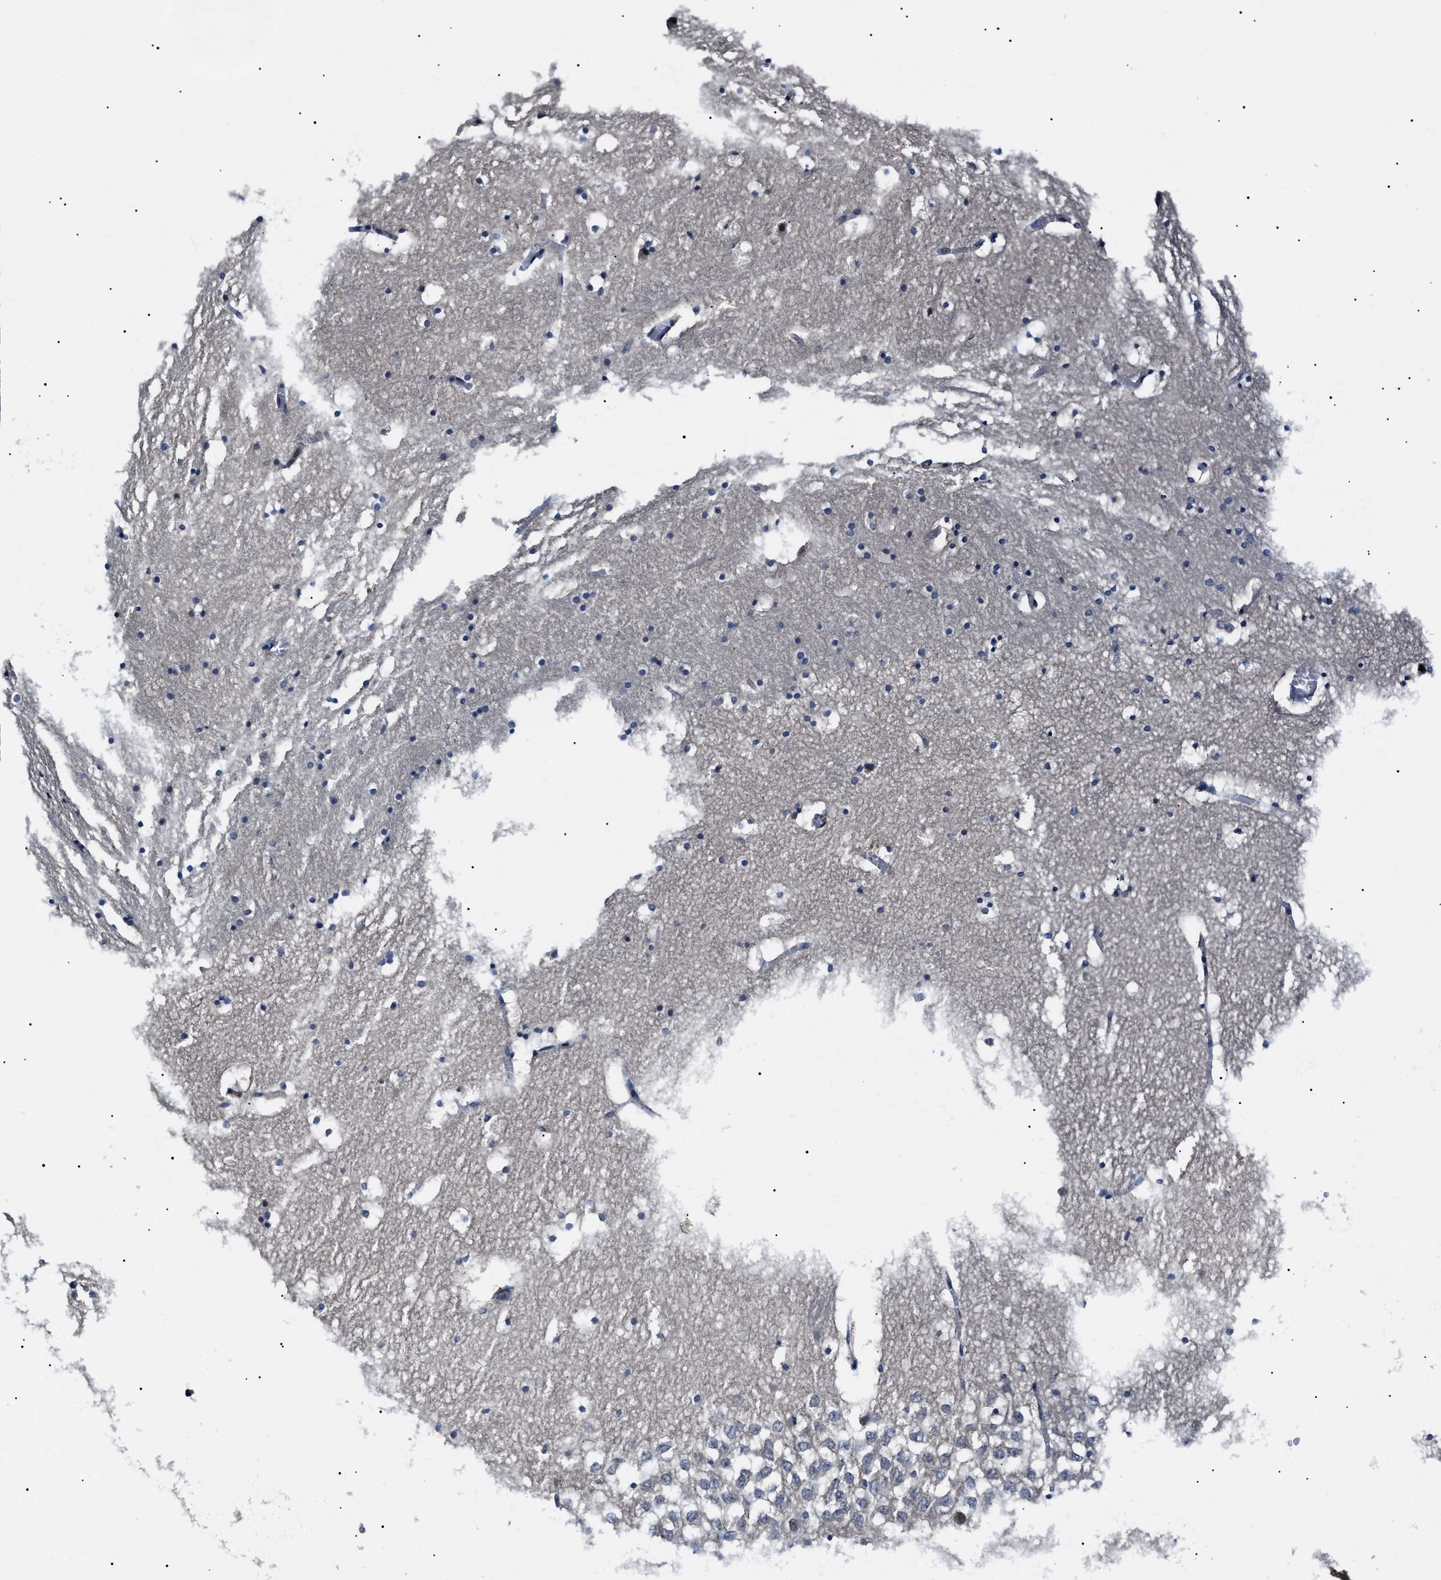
{"staining": {"intensity": "negative", "quantity": "none", "location": "none"}, "tissue": "hippocampus", "cell_type": "Glial cells", "image_type": "normal", "snomed": [{"axis": "morphology", "description": "Normal tissue, NOS"}, {"axis": "topography", "description": "Hippocampus"}], "caption": "Immunohistochemical staining of normal hippocampus demonstrates no significant expression in glial cells. (DAB immunohistochemistry with hematoxylin counter stain).", "gene": "IFT81", "patient": {"sex": "male", "age": 45}}